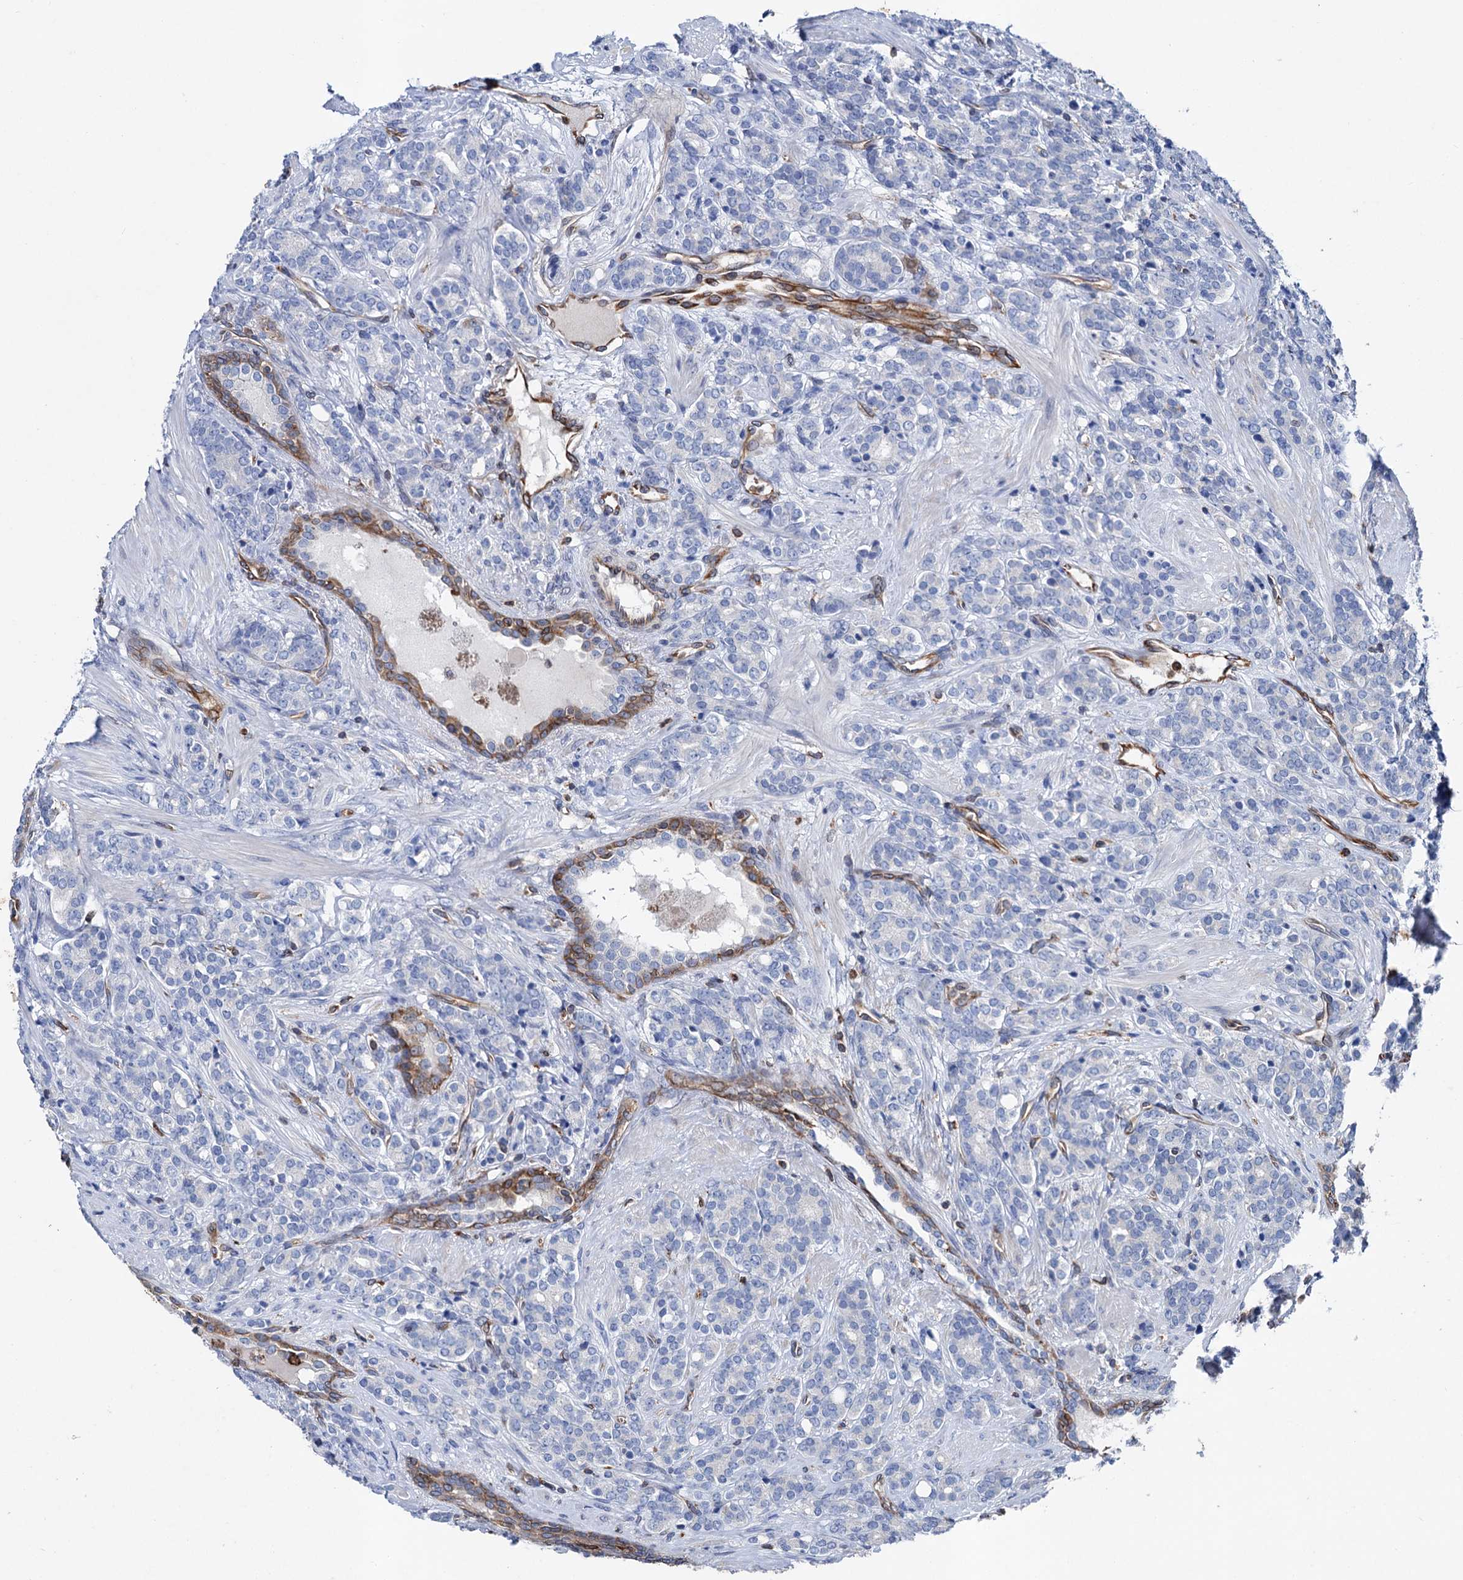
{"staining": {"intensity": "negative", "quantity": "none", "location": "none"}, "tissue": "prostate cancer", "cell_type": "Tumor cells", "image_type": "cancer", "snomed": [{"axis": "morphology", "description": "Adenocarcinoma, High grade"}, {"axis": "topography", "description": "Prostate"}], "caption": "Immunohistochemical staining of human high-grade adenocarcinoma (prostate) demonstrates no significant staining in tumor cells.", "gene": "STING1", "patient": {"sex": "male", "age": 62}}